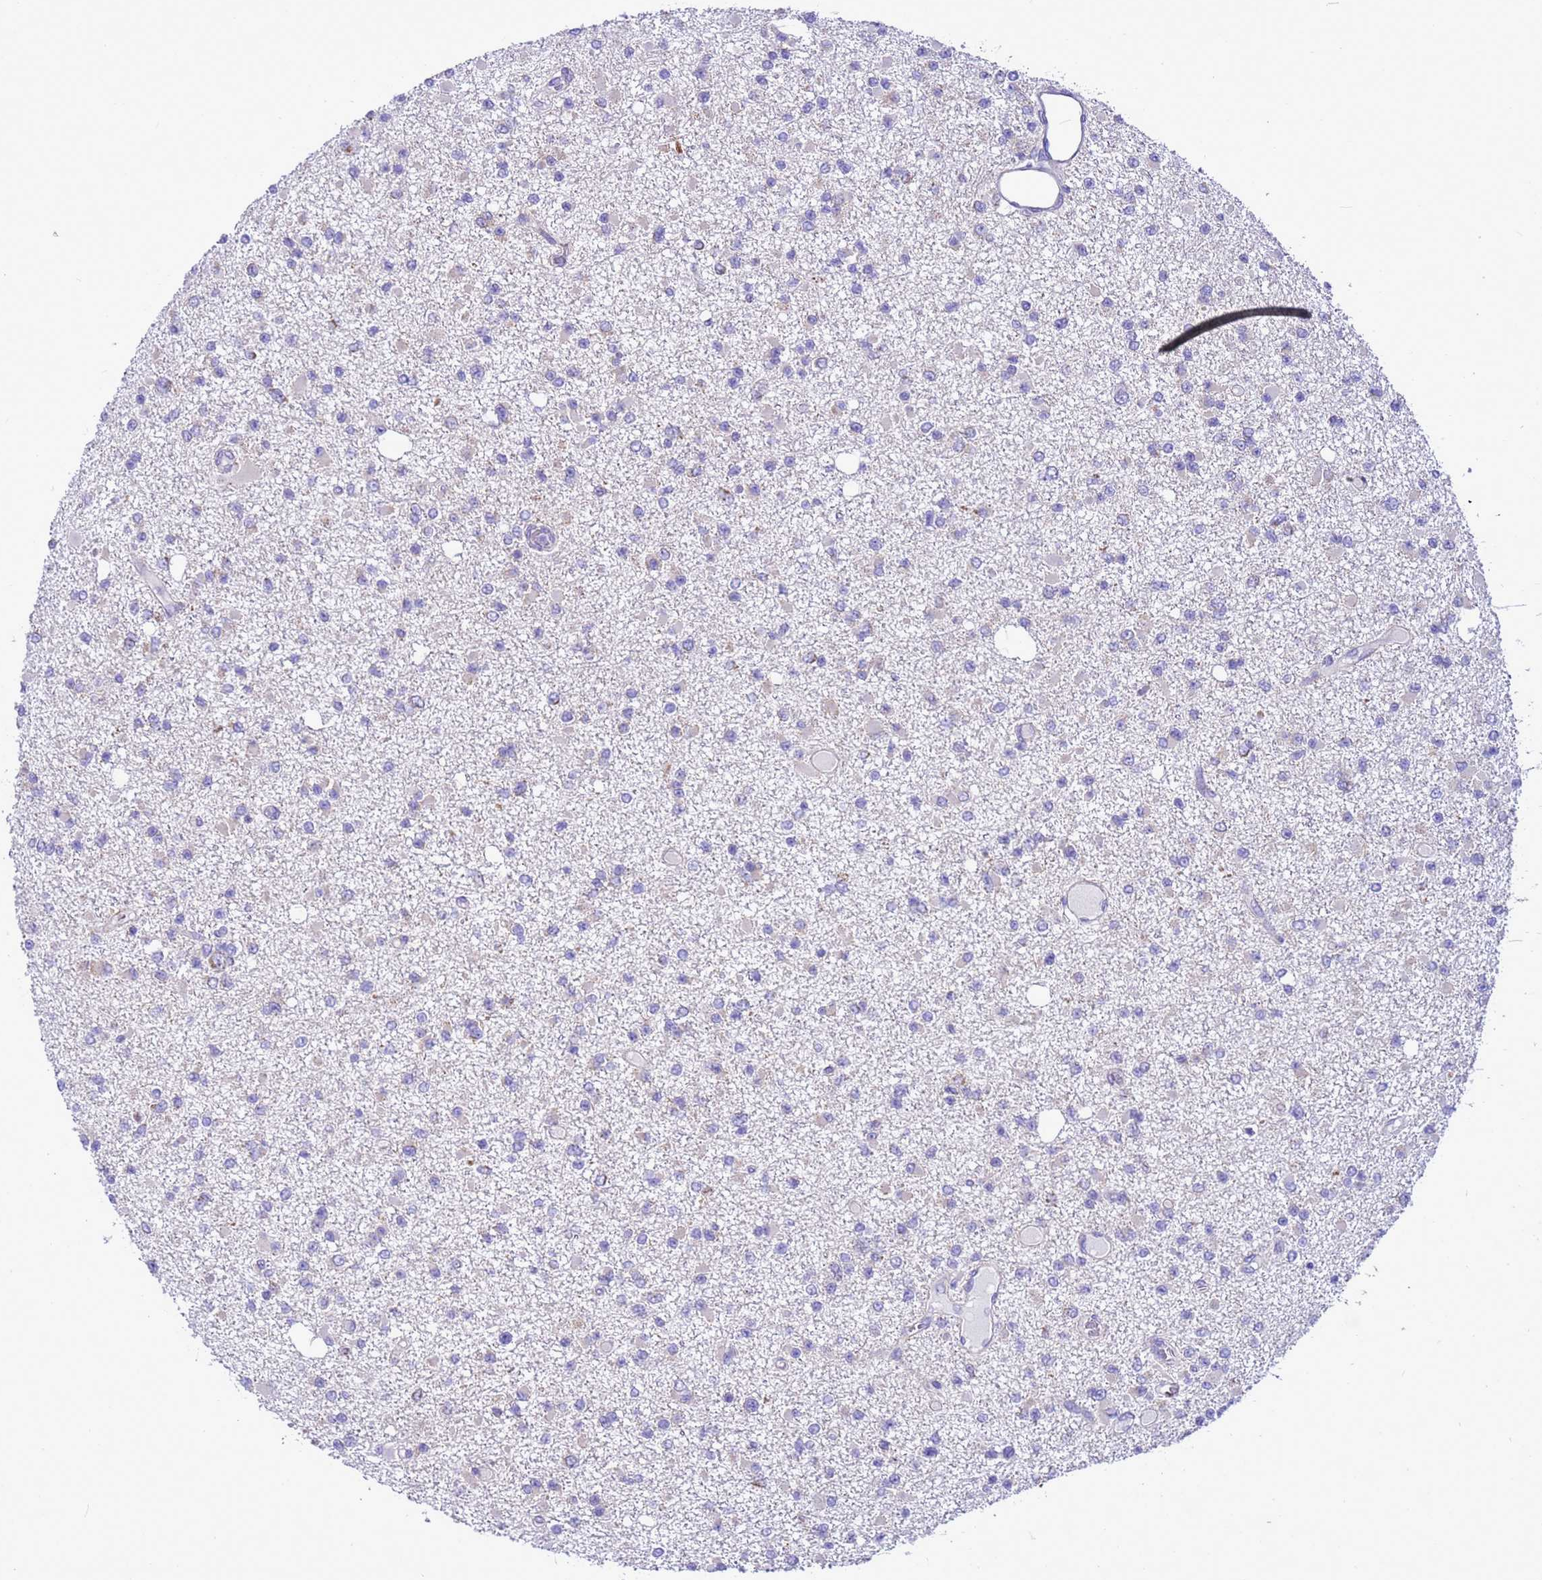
{"staining": {"intensity": "negative", "quantity": "none", "location": "none"}, "tissue": "glioma", "cell_type": "Tumor cells", "image_type": "cancer", "snomed": [{"axis": "morphology", "description": "Glioma, malignant, Low grade"}, {"axis": "topography", "description": "Brain"}], "caption": "Tumor cells are negative for brown protein staining in low-grade glioma (malignant).", "gene": "CCDC191", "patient": {"sex": "female", "age": 22}}